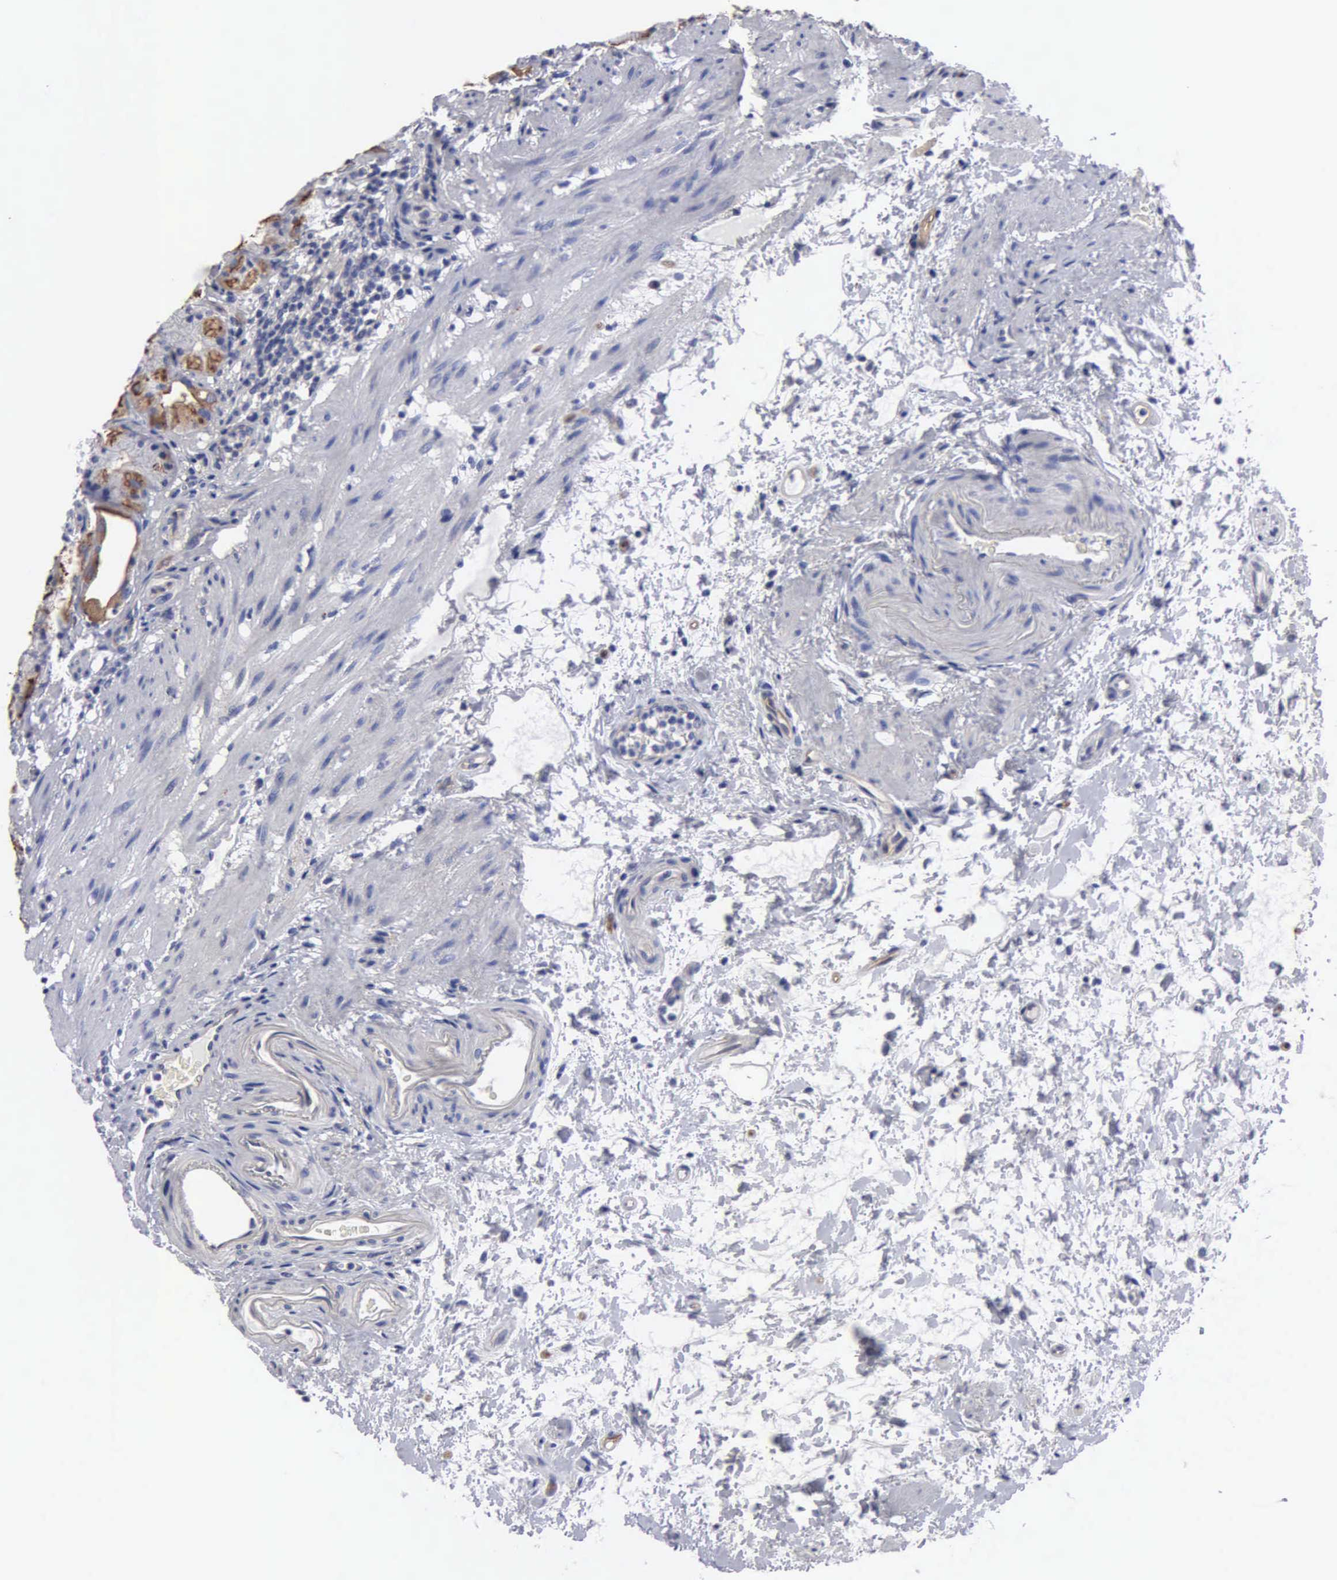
{"staining": {"intensity": "moderate", "quantity": "25%-75%", "location": "cytoplasmic/membranous"}, "tissue": "stomach", "cell_type": "Glandular cells", "image_type": "normal", "snomed": [{"axis": "morphology", "description": "Normal tissue, NOS"}, {"axis": "topography", "description": "Stomach, upper"}], "caption": "Stomach stained with immunohistochemistry (IHC) displays moderate cytoplasmic/membranous staining in about 25%-75% of glandular cells.", "gene": "RDX", "patient": {"sex": "female", "age": 75}}